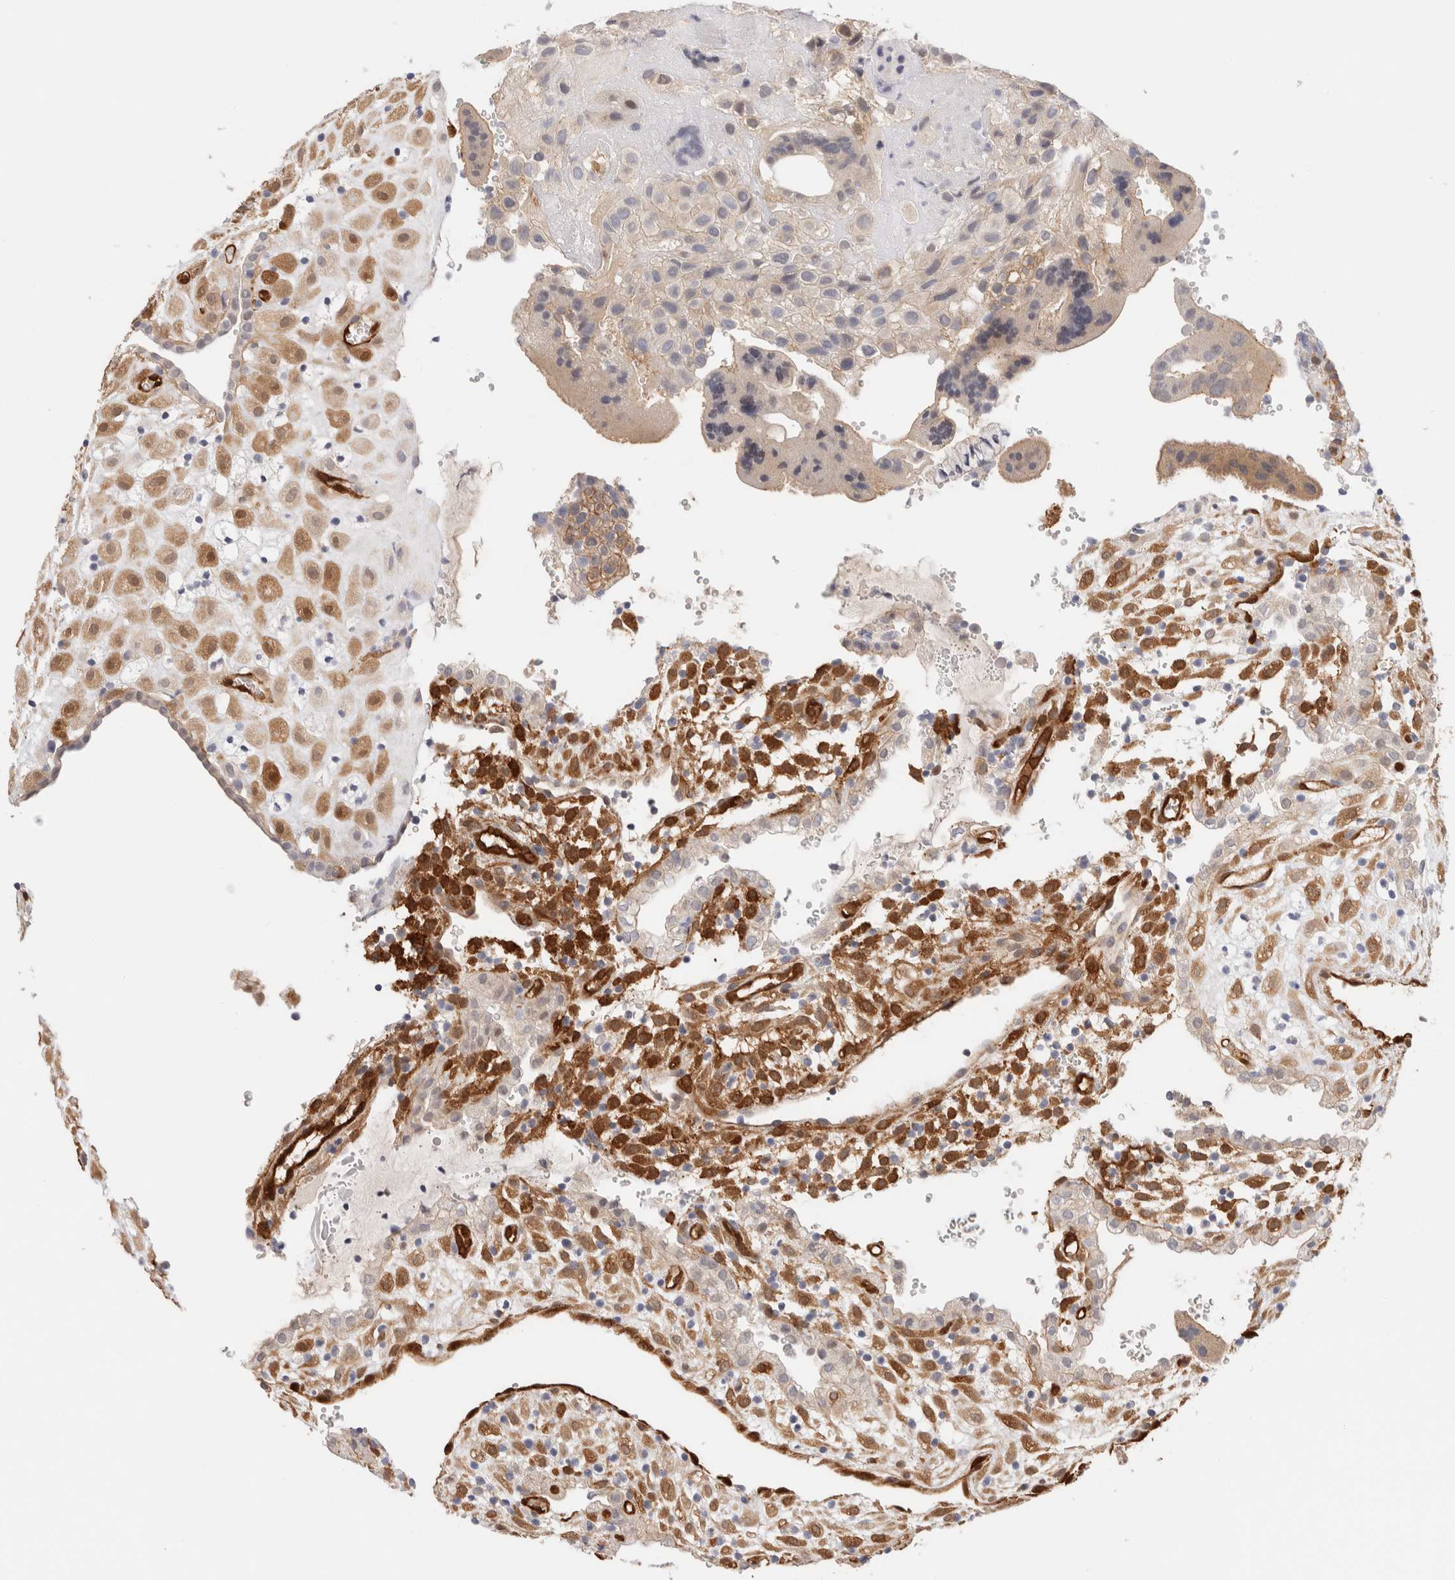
{"staining": {"intensity": "moderate", "quantity": ">75%", "location": "cytoplasmic/membranous"}, "tissue": "placenta", "cell_type": "Decidual cells", "image_type": "normal", "snomed": [{"axis": "morphology", "description": "Normal tissue, NOS"}, {"axis": "topography", "description": "Placenta"}], "caption": "IHC of benign placenta reveals medium levels of moderate cytoplasmic/membranous positivity in about >75% of decidual cells. The protein of interest is stained brown, and the nuclei are stained in blue (DAB IHC with brightfield microscopy, high magnification).", "gene": "LMCD1", "patient": {"sex": "female", "age": 18}}